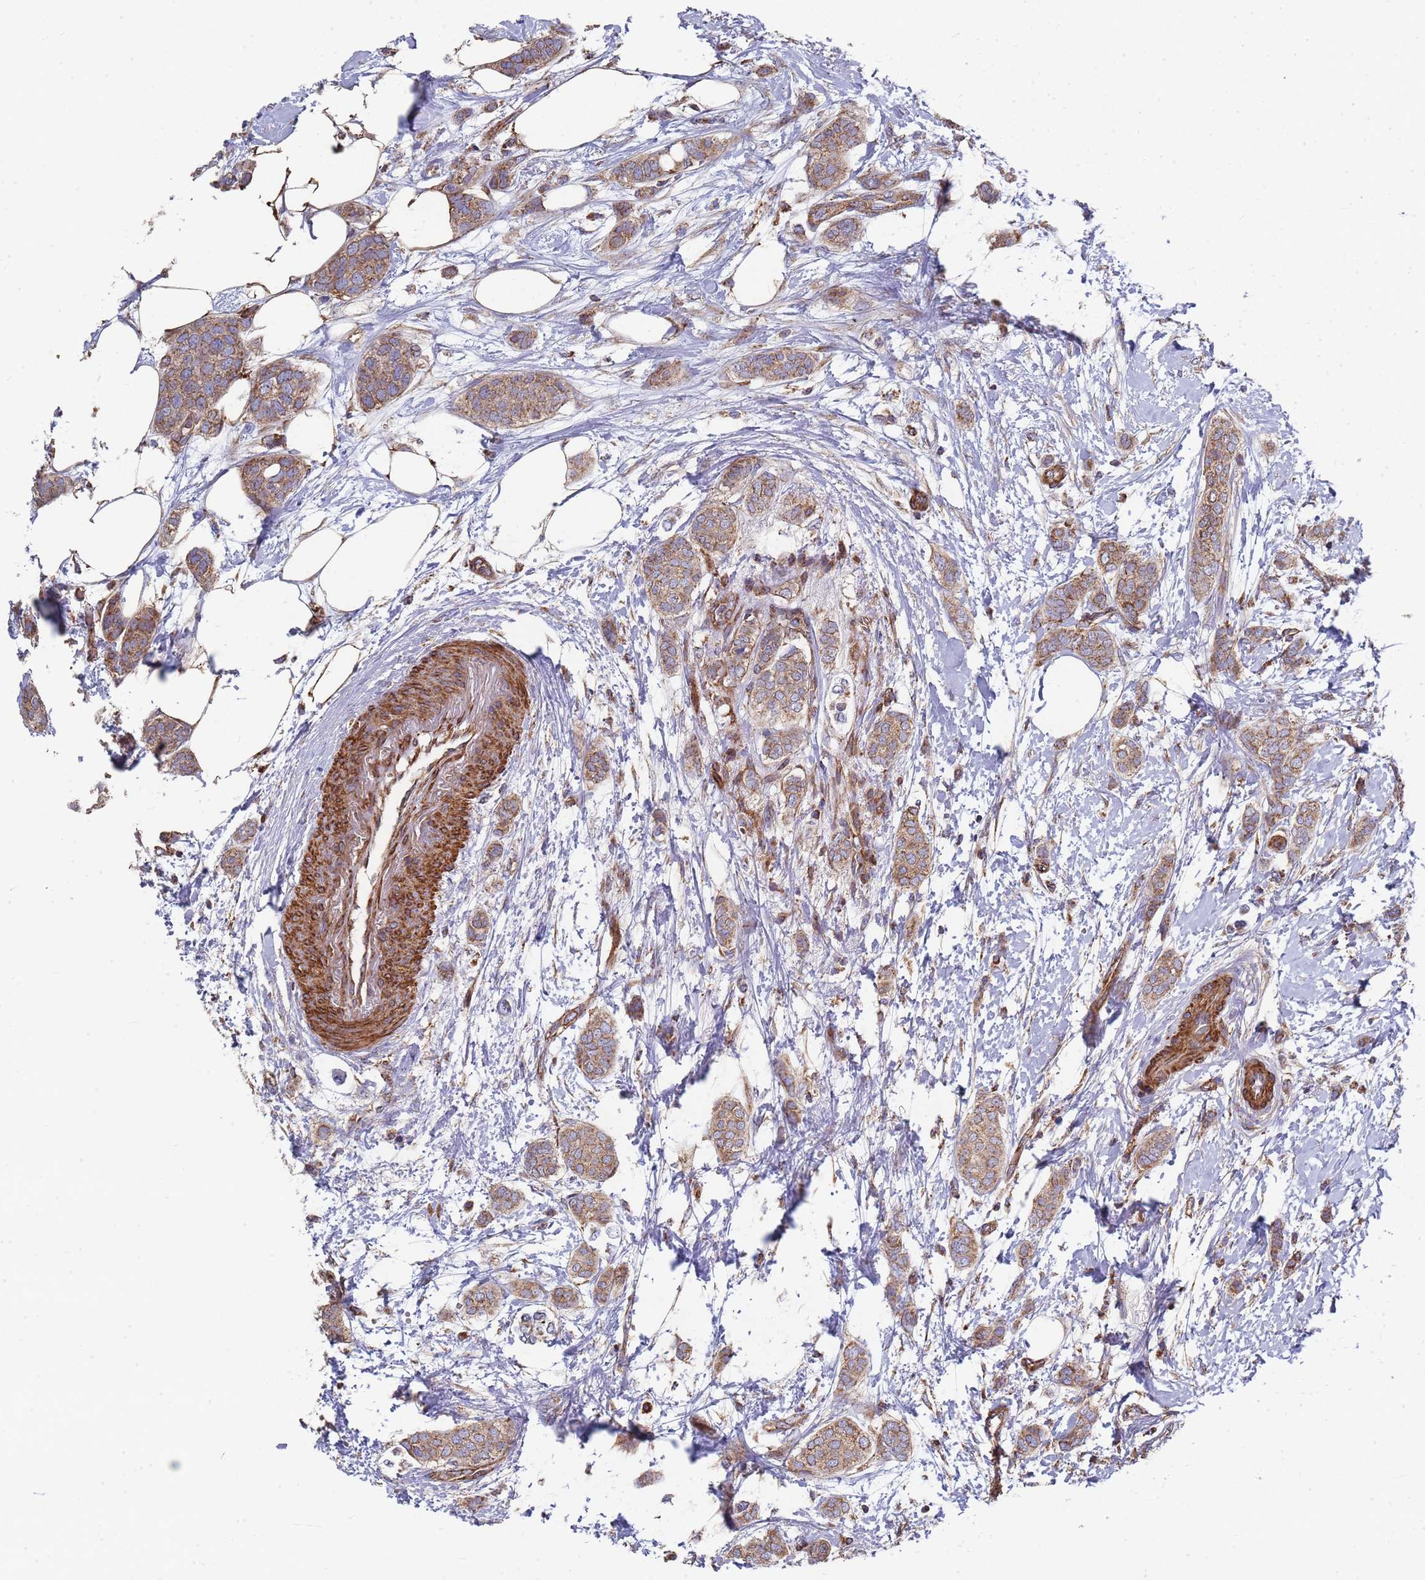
{"staining": {"intensity": "moderate", "quantity": ">75%", "location": "cytoplasmic/membranous"}, "tissue": "breast cancer", "cell_type": "Tumor cells", "image_type": "cancer", "snomed": [{"axis": "morphology", "description": "Duct carcinoma"}, {"axis": "topography", "description": "Breast"}], "caption": "Protein analysis of invasive ductal carcinoma (breast) tissue exhibits moderate cytoplasmic/membranous expression in about >75% of tumor cells.", "gene": "WDFY3", "patient": {"sex": "female", "age": 72}}